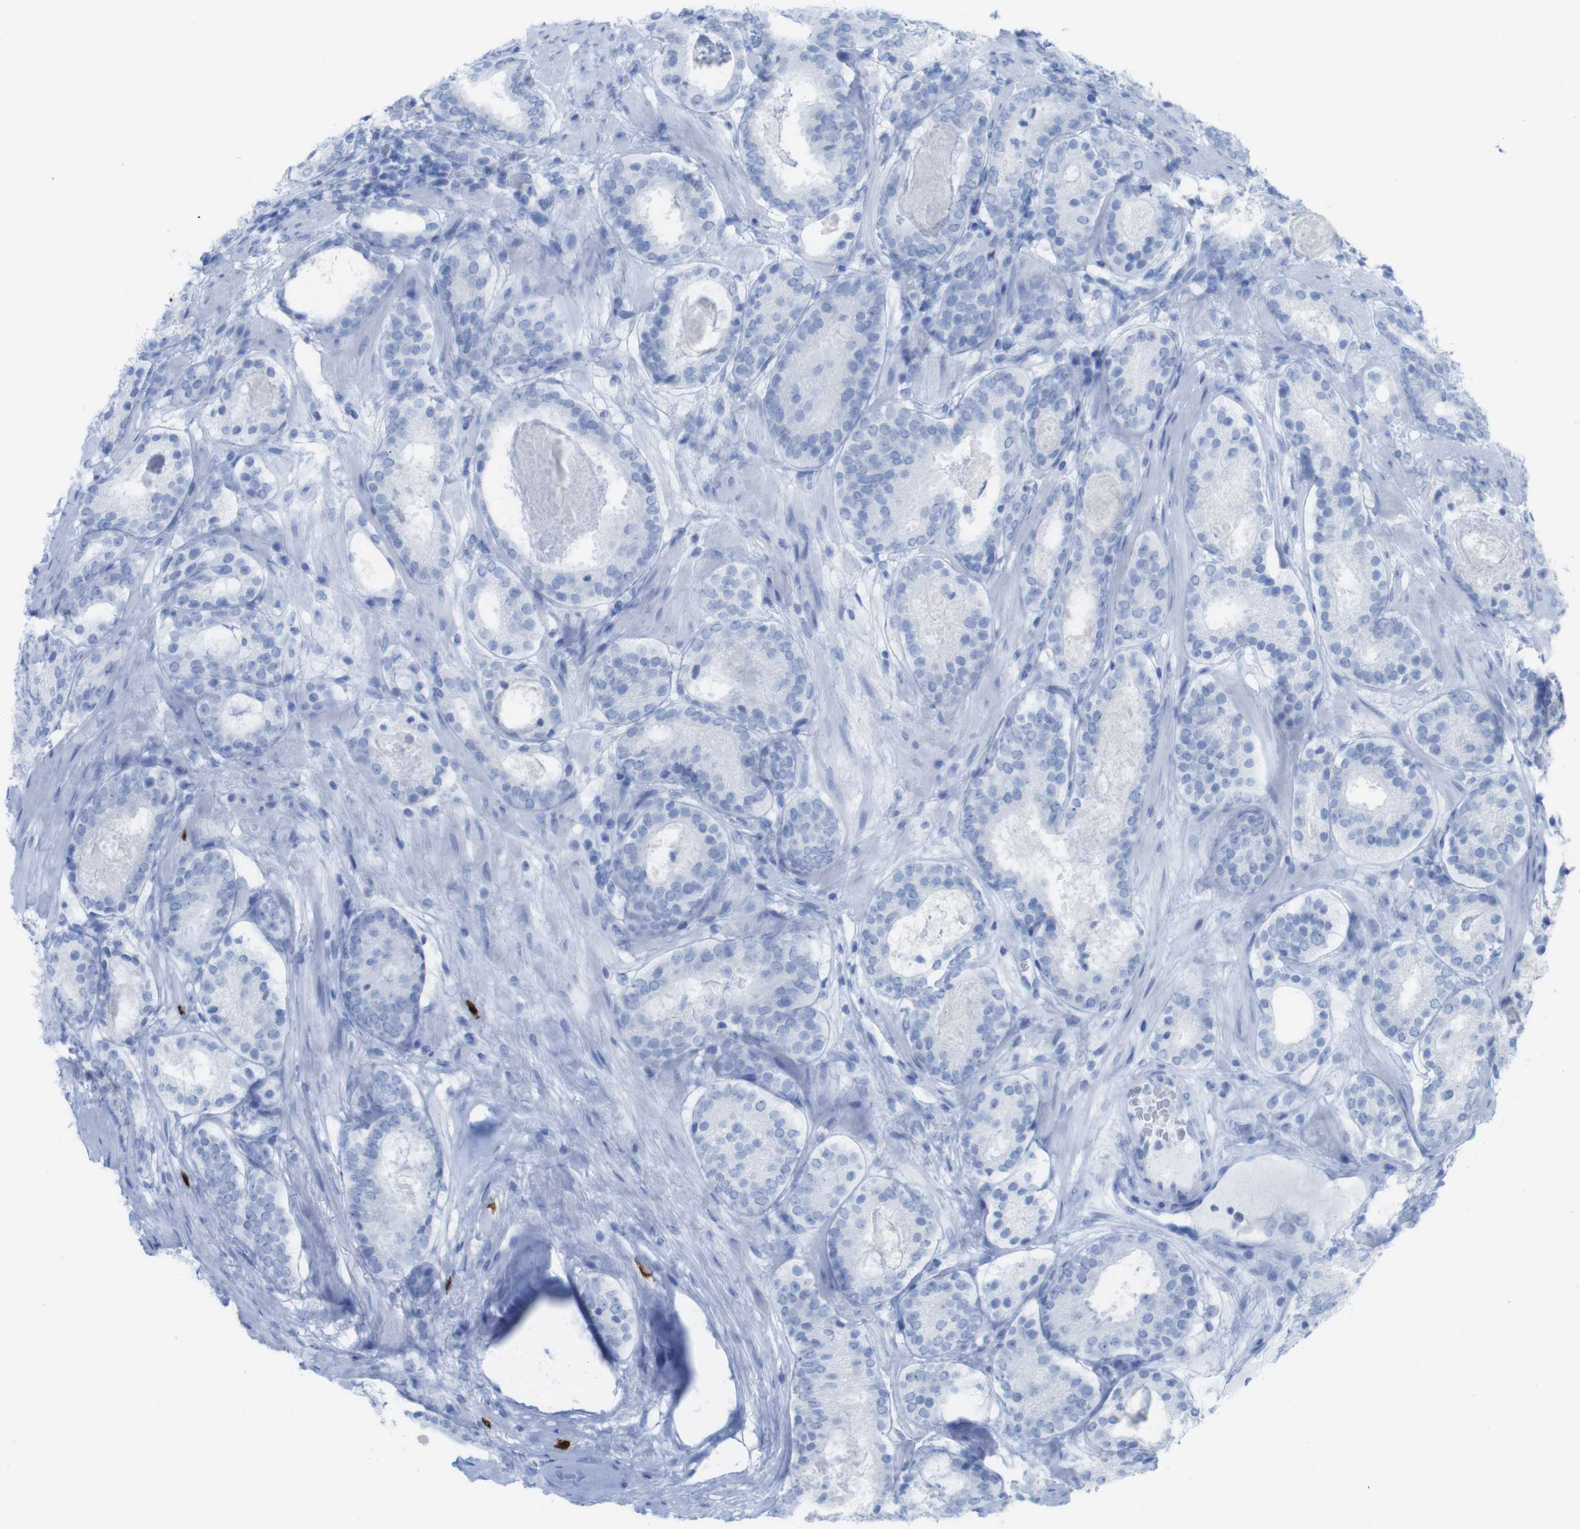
{"staining": {"intensity": "negative", "quantity": "none", "location": "none"}, "tissue": "prostate cancer", "cell_type": "Tumor cells", "image_type": "cancer", "snomed": [{"axis": "morphology", "description": "Adenocarcinoma, Low grade"}, {"axis": "topography", "description": "Prostate"}], "caption": "Tumor cells are negative for protein expression in human low-grade adenocarcinoma (prostate).", "gene": "MYH7", "patient": {"sex": "male", "age": 69}}